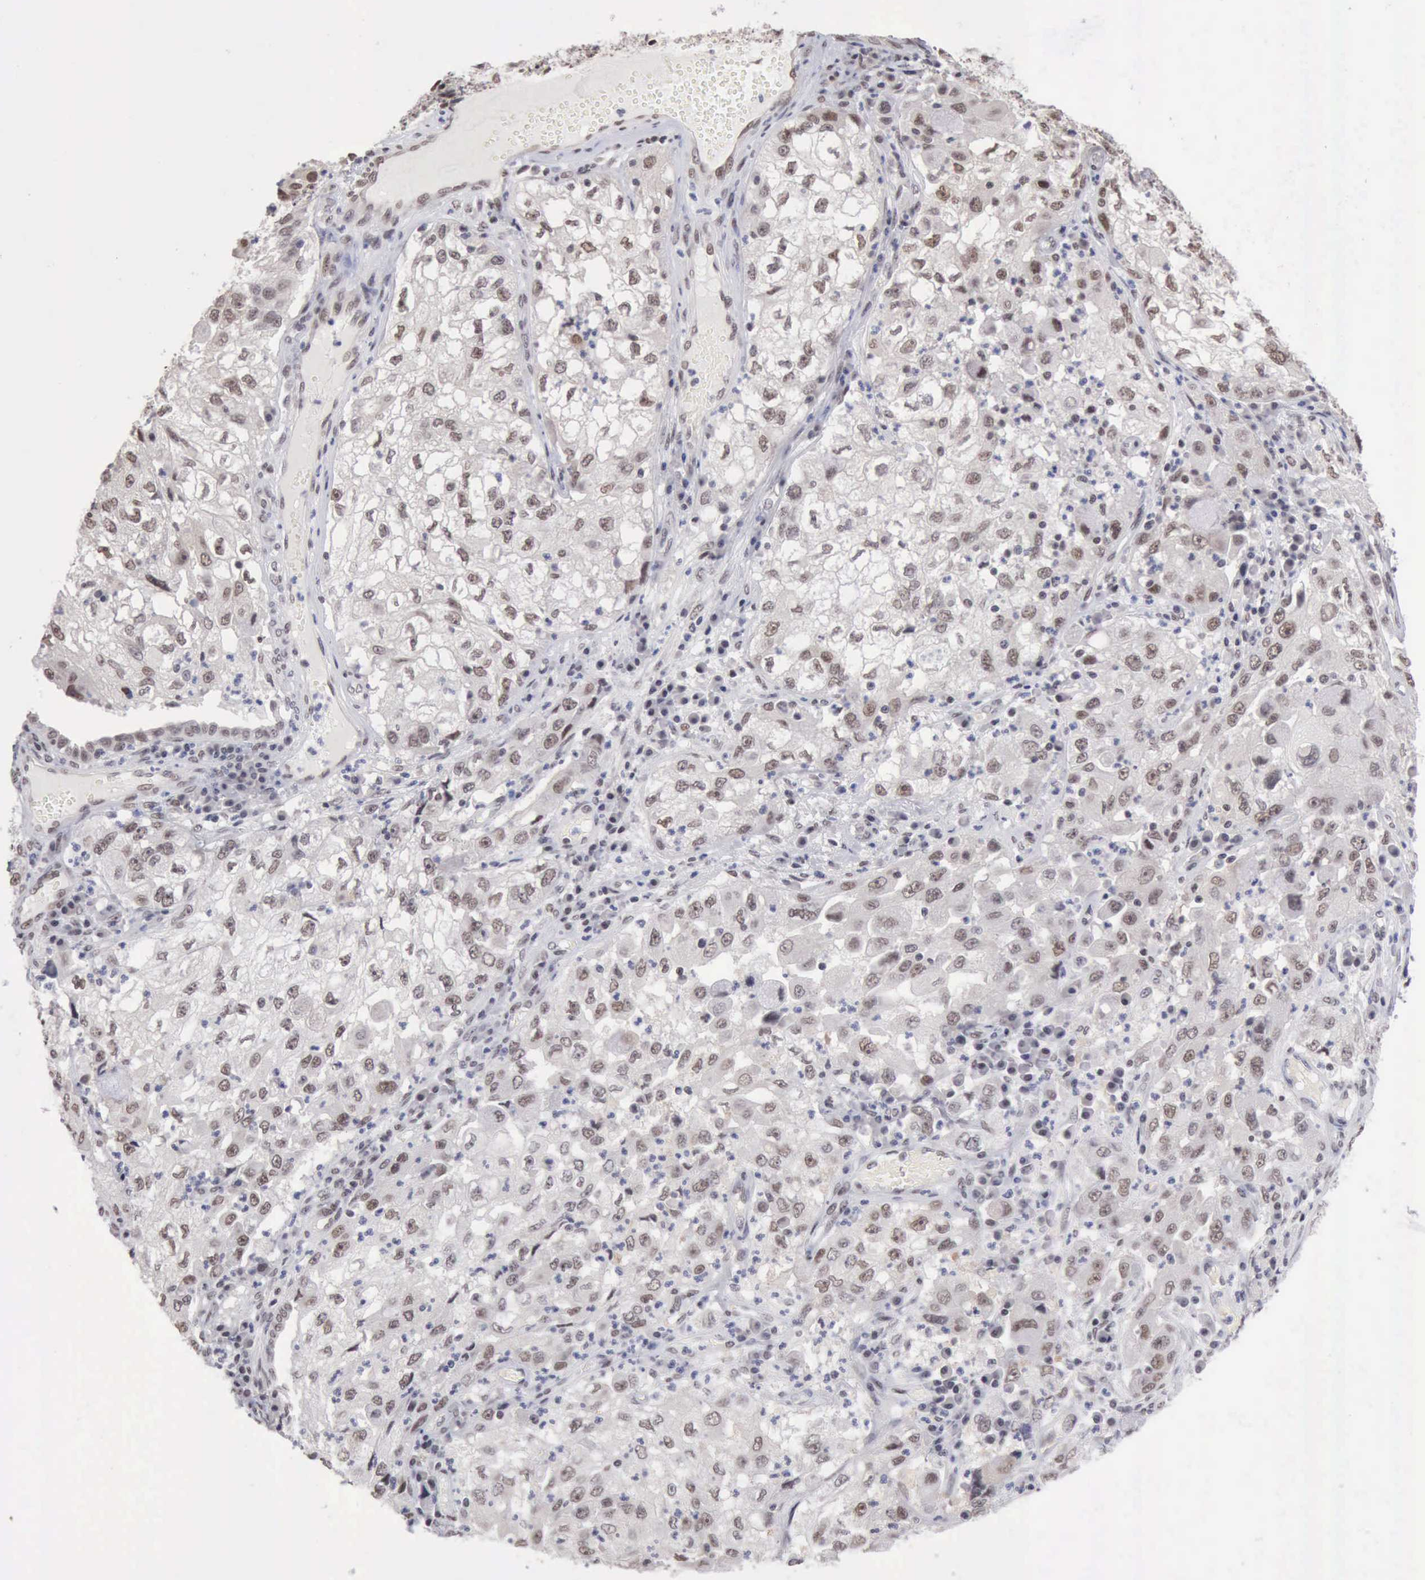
{"staining": {"intensity": "weak", "quantity": "<25%", "location": "nuclear"}, "tissue": "cervical cancer", "cell_type": "Tumor cells", "image_type": "cancer", "snomed": [{"axis": "morphology", "description": "Squamous cell carcinoma, NOS"}, {"axis": "topography", "description": "Cervix"}], "caption": "Protein analysis of cervical cancer (squamous cell carcinoma) shows no significant positivity in tumor cells.", "gene": "TAF1", "patient": {"sex": "female", "age": 36}}